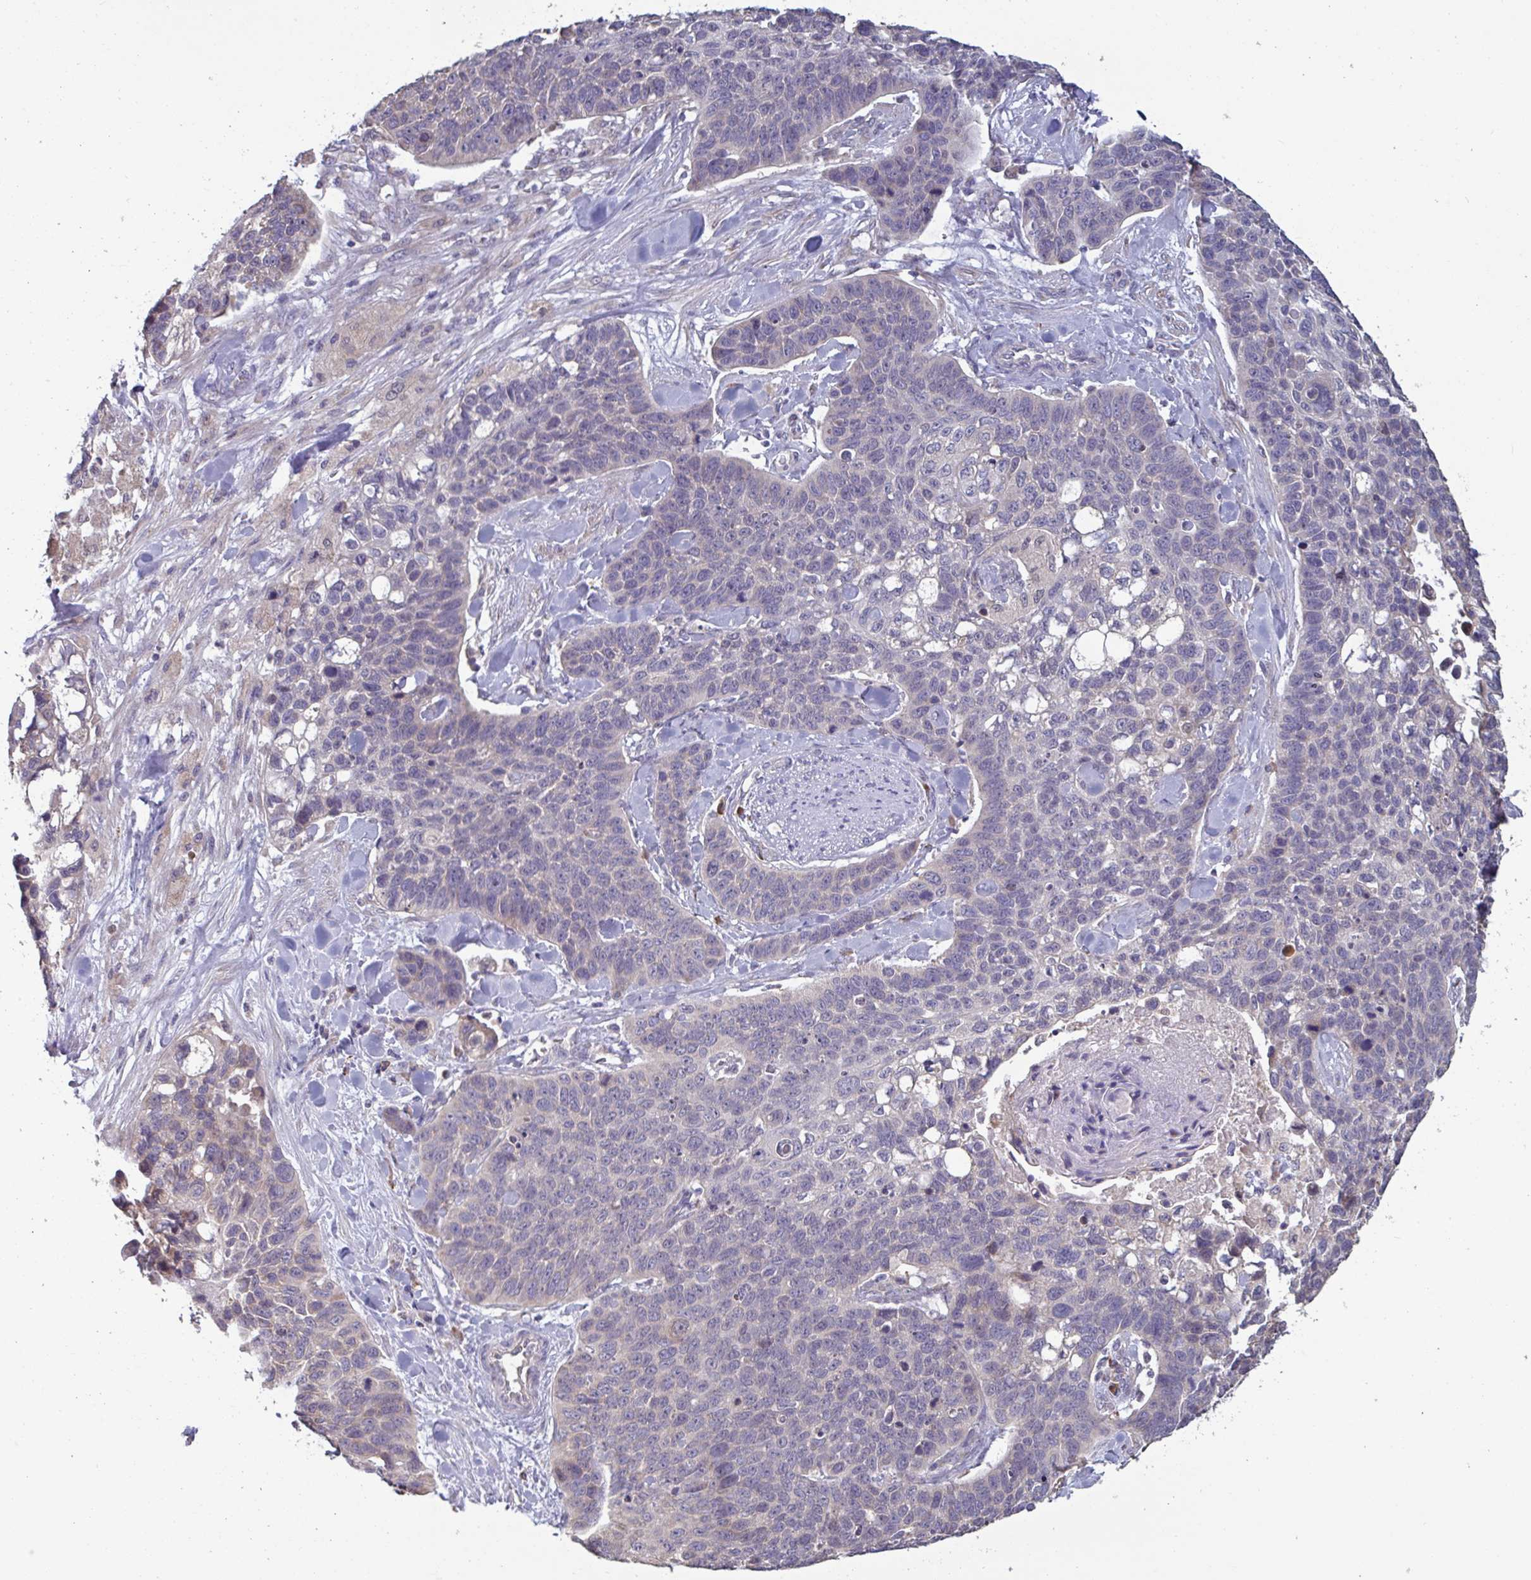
{"staining": {"intensity": "weak", "quantity": "<25%", "location": "cytoplasmic/membranous"}, "tissue": "lung cancer", "cell_type": "Tumor cells", "image_type": "cancer", "snomed": [{"axis": "morphology", "description": "Squamous cell carcinoma, NOS"}, {"axis": "topography", "description": "Lung"}], "caption": "High magnification brightfield microscopy of lung cancer stained with DAB (brown) and counterstained with hematoxylin (blue): tumor cells show no significant staining.", "gene": "CD1E", "patient": {"sex": "male", "age": 62}}